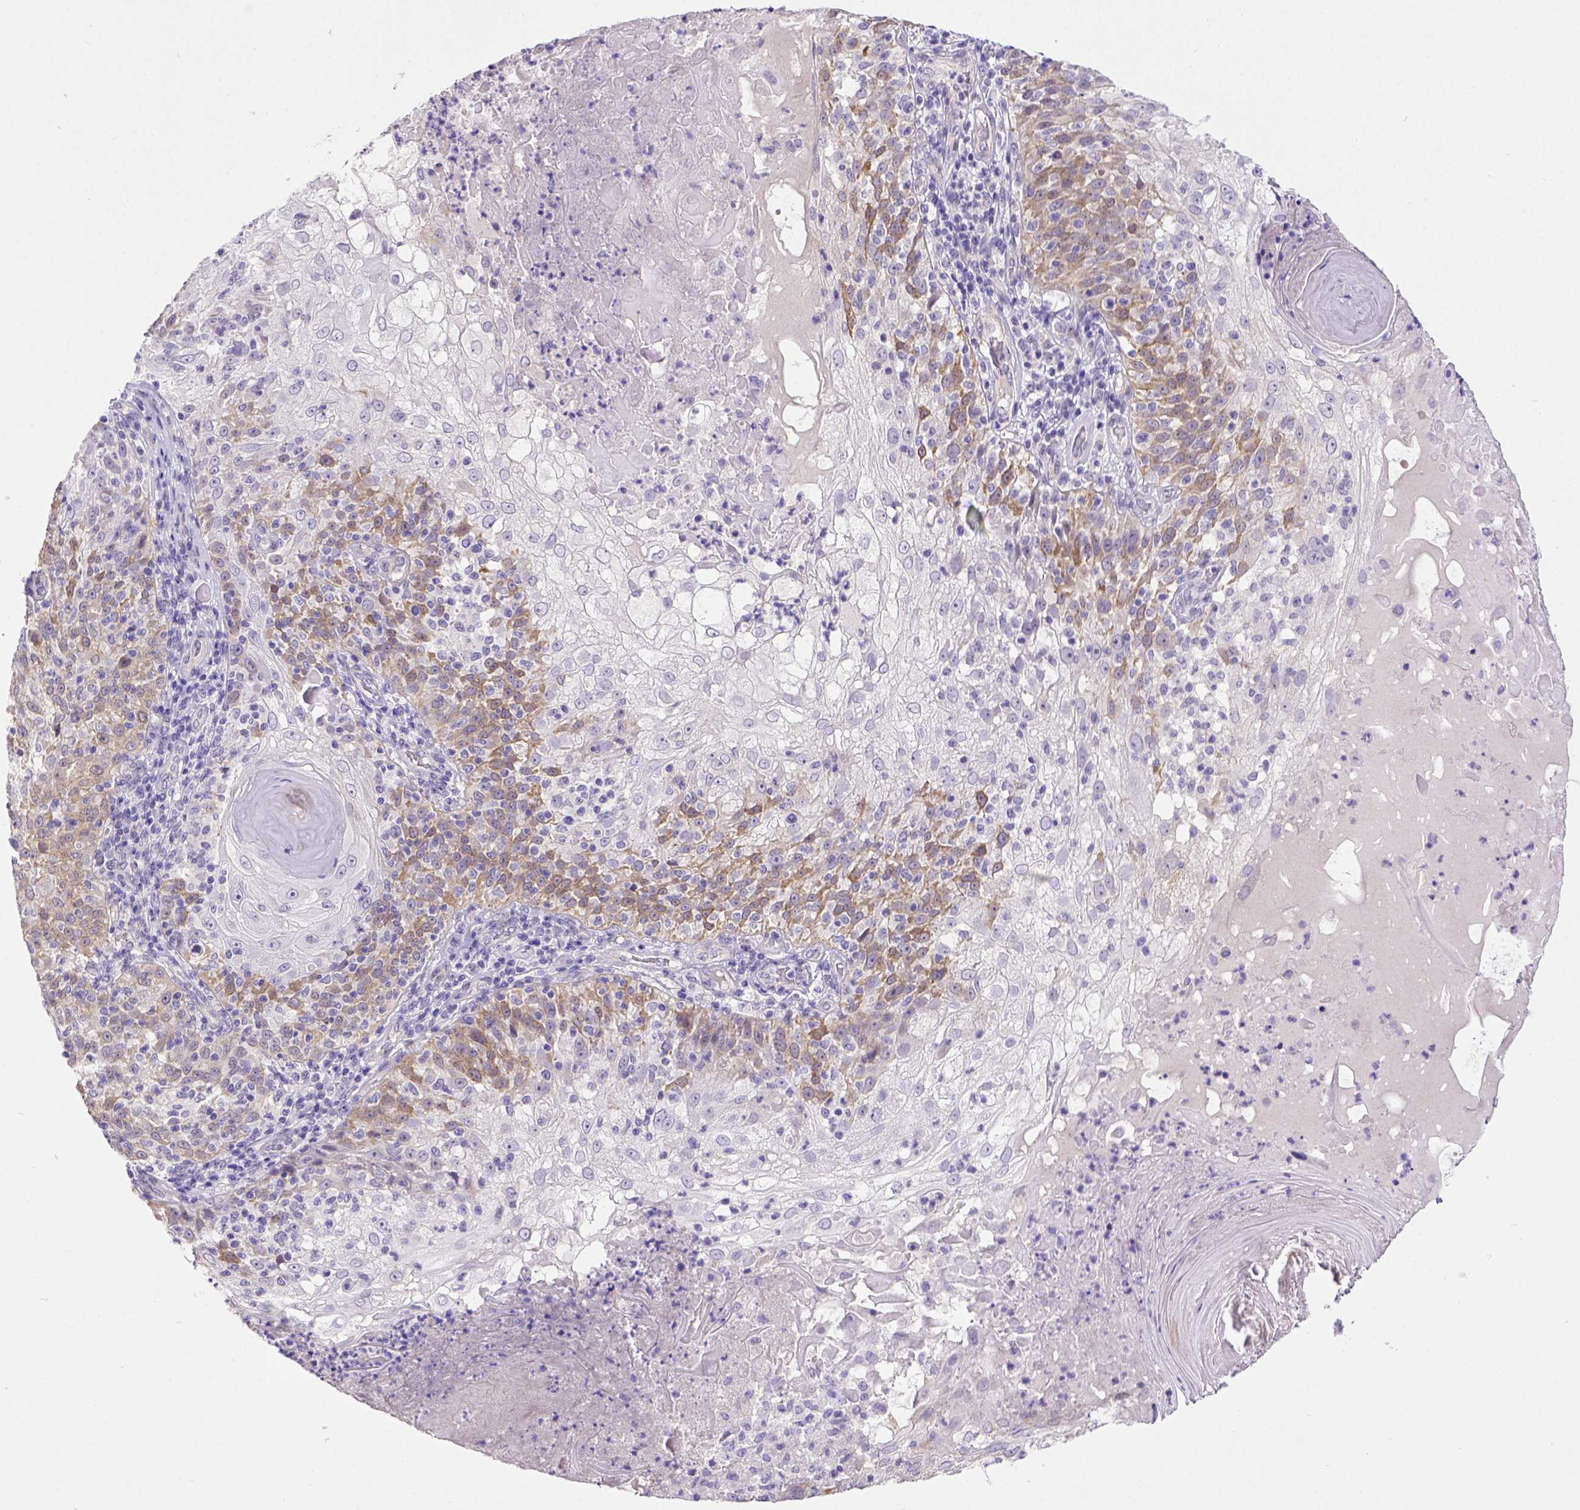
{"staining": {"intensity": "moderate", "quantity": "<25%", "location": "cytoplasmic/membranous"}, "tissue": "skin cancer", "cell_type": "Tumor cells", "image_type": "cancer", "snomed": [{"axis": "morphology", "description": "Normal tissue, NOS"}, {"axis": "morphology", "description": "Squamous cell carcinoma, NOS"}, {"axis": "topography", "description": "Skin"}], "caption": "This histopathology image displays immunohistochemistry staining of squamous cell carcinoma (skin), with low moderate cytoplasmic/membranous staining in about <25% of tumor cells.", "gene": "BTN1A1", "patient": {"sex": "female", "age": 83}}